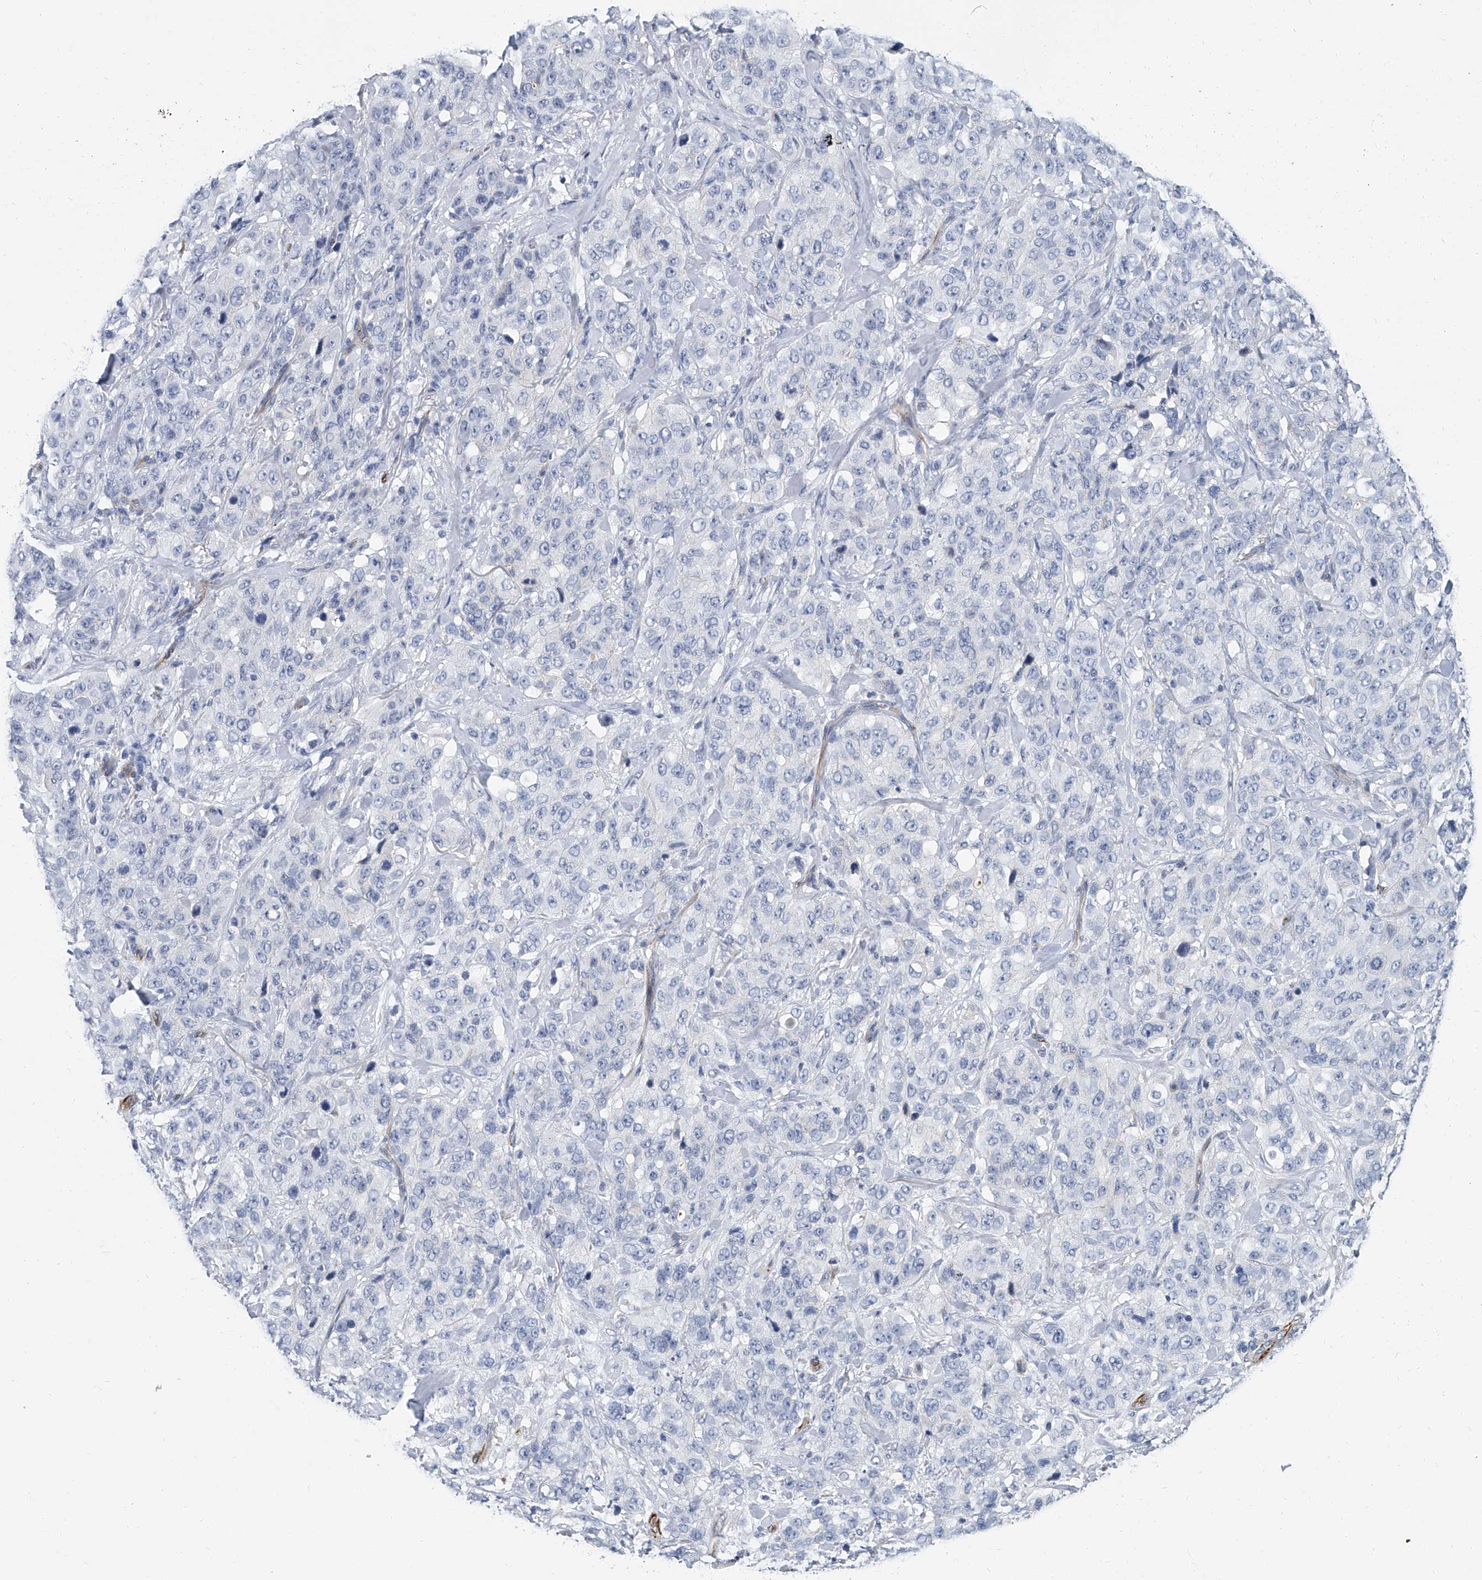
{"staining": {"intensity": "negative", "quantity": "none", "location": "none"}, "tissue": "stomach cancer", "cell_type": "Tumor cells", "image_type": "cancer", "snomed": [{"axis": "morphology", "description": "Adenocarcinoma, NOS"}, {"axis": "topography", "description": "Stomach"}], "caption": "Tumor cells are negative for brown protein staining in stomach cancer. (DAB (3,3'-diaminobenzidine) IHC visualized using brightfield microscopy, high magnification).", "gene": "KIRREL1", "patient": {"sex": "male", "age": 48}}